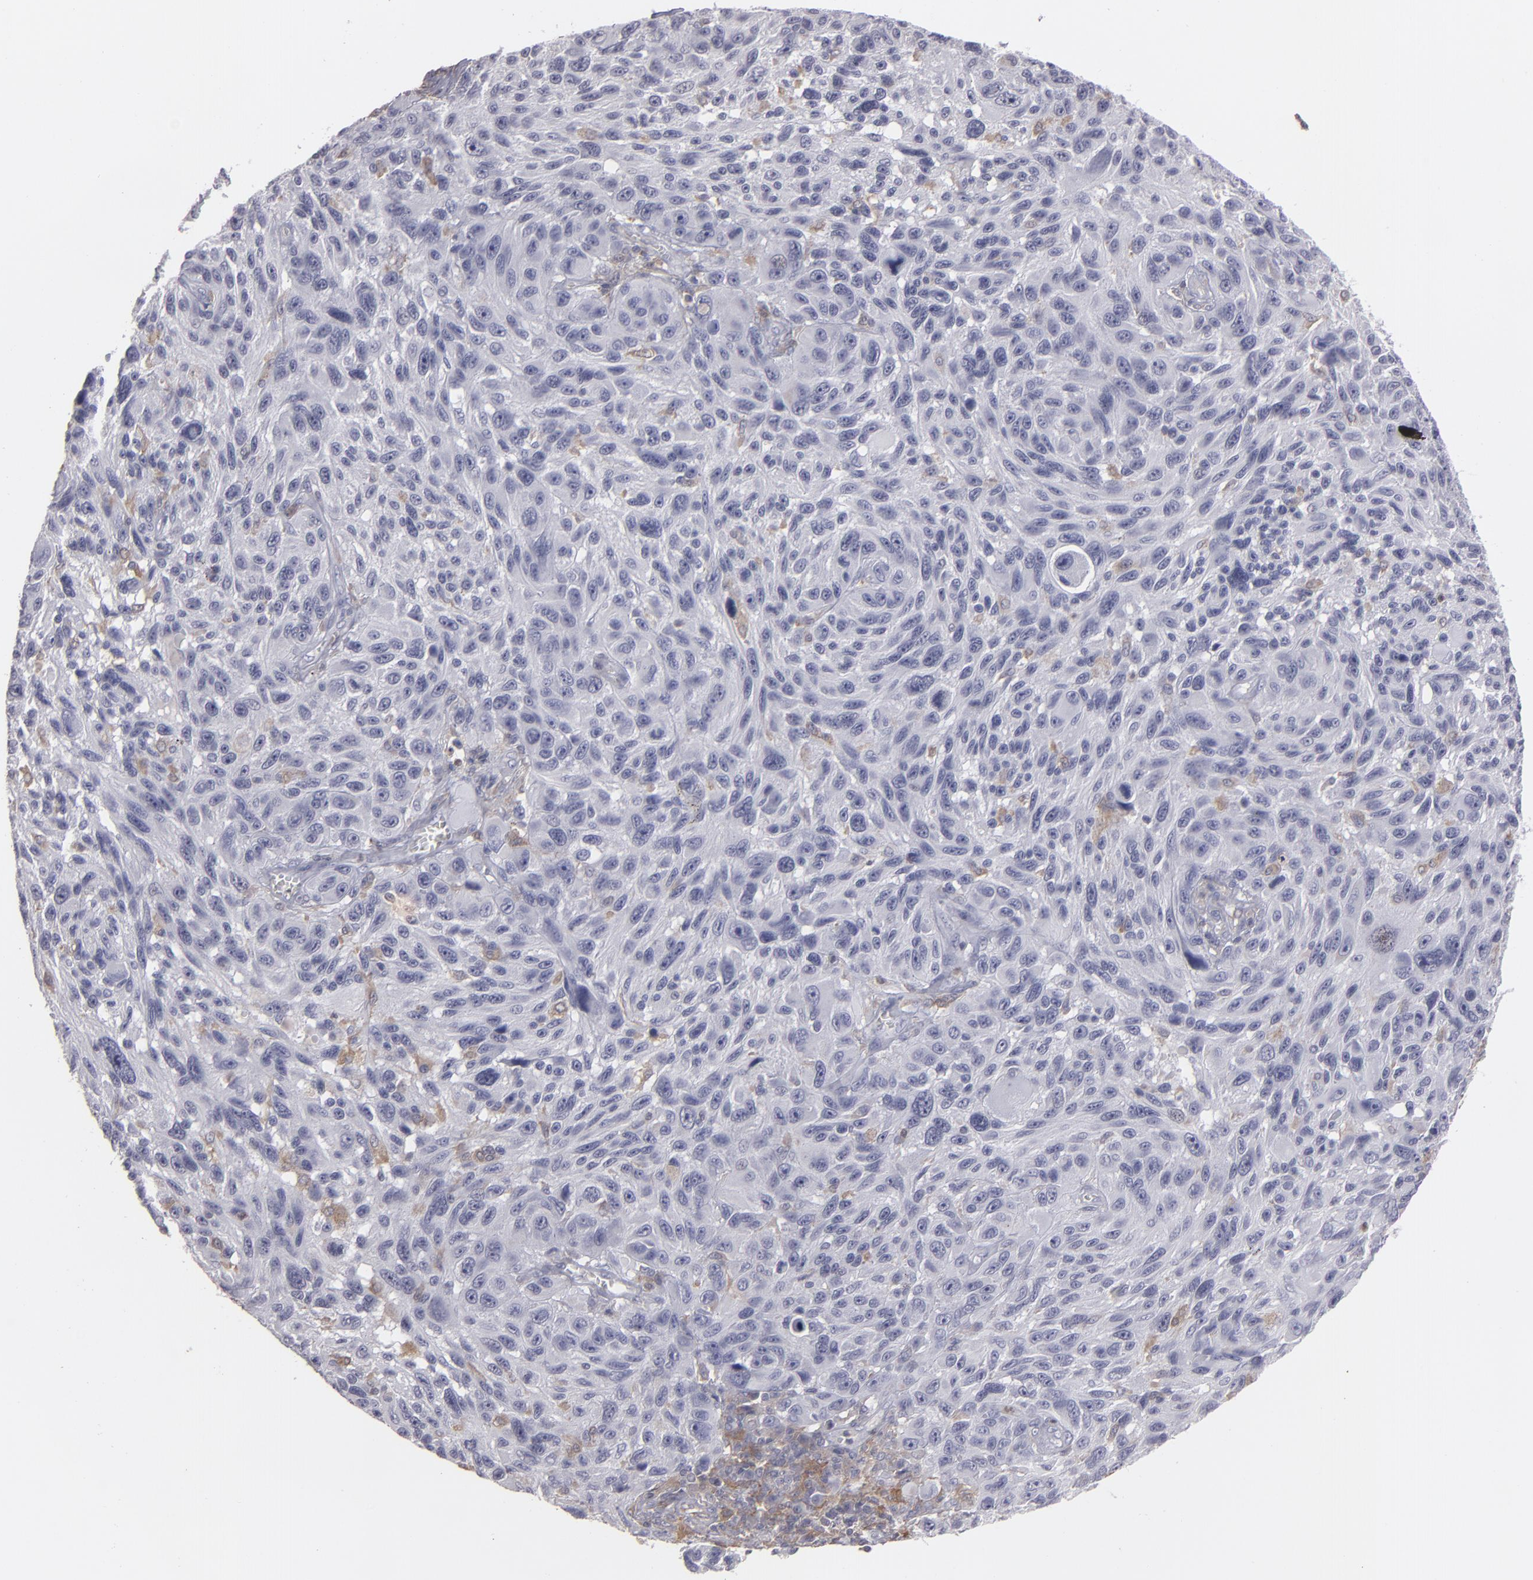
{"staining": {"intensity": "weak", "quantity": "<25%", "location": "cytoplasmic/membranous"}, "tissue": "melanoma", "cell_type": "Tumor cells", "image_type": "cancer", "snomed": [{"axis": "morphology", "description": "Malignant melanoma, NOS"}, {"axis": "topography", "description": "Skin"}], "caption": "IHC image of human melanoma stained for a protein (brown), which exhibits no expression in tumor cells.", "gene": "SEMA3G", "patient": {"sex": "male", "age": 53}}